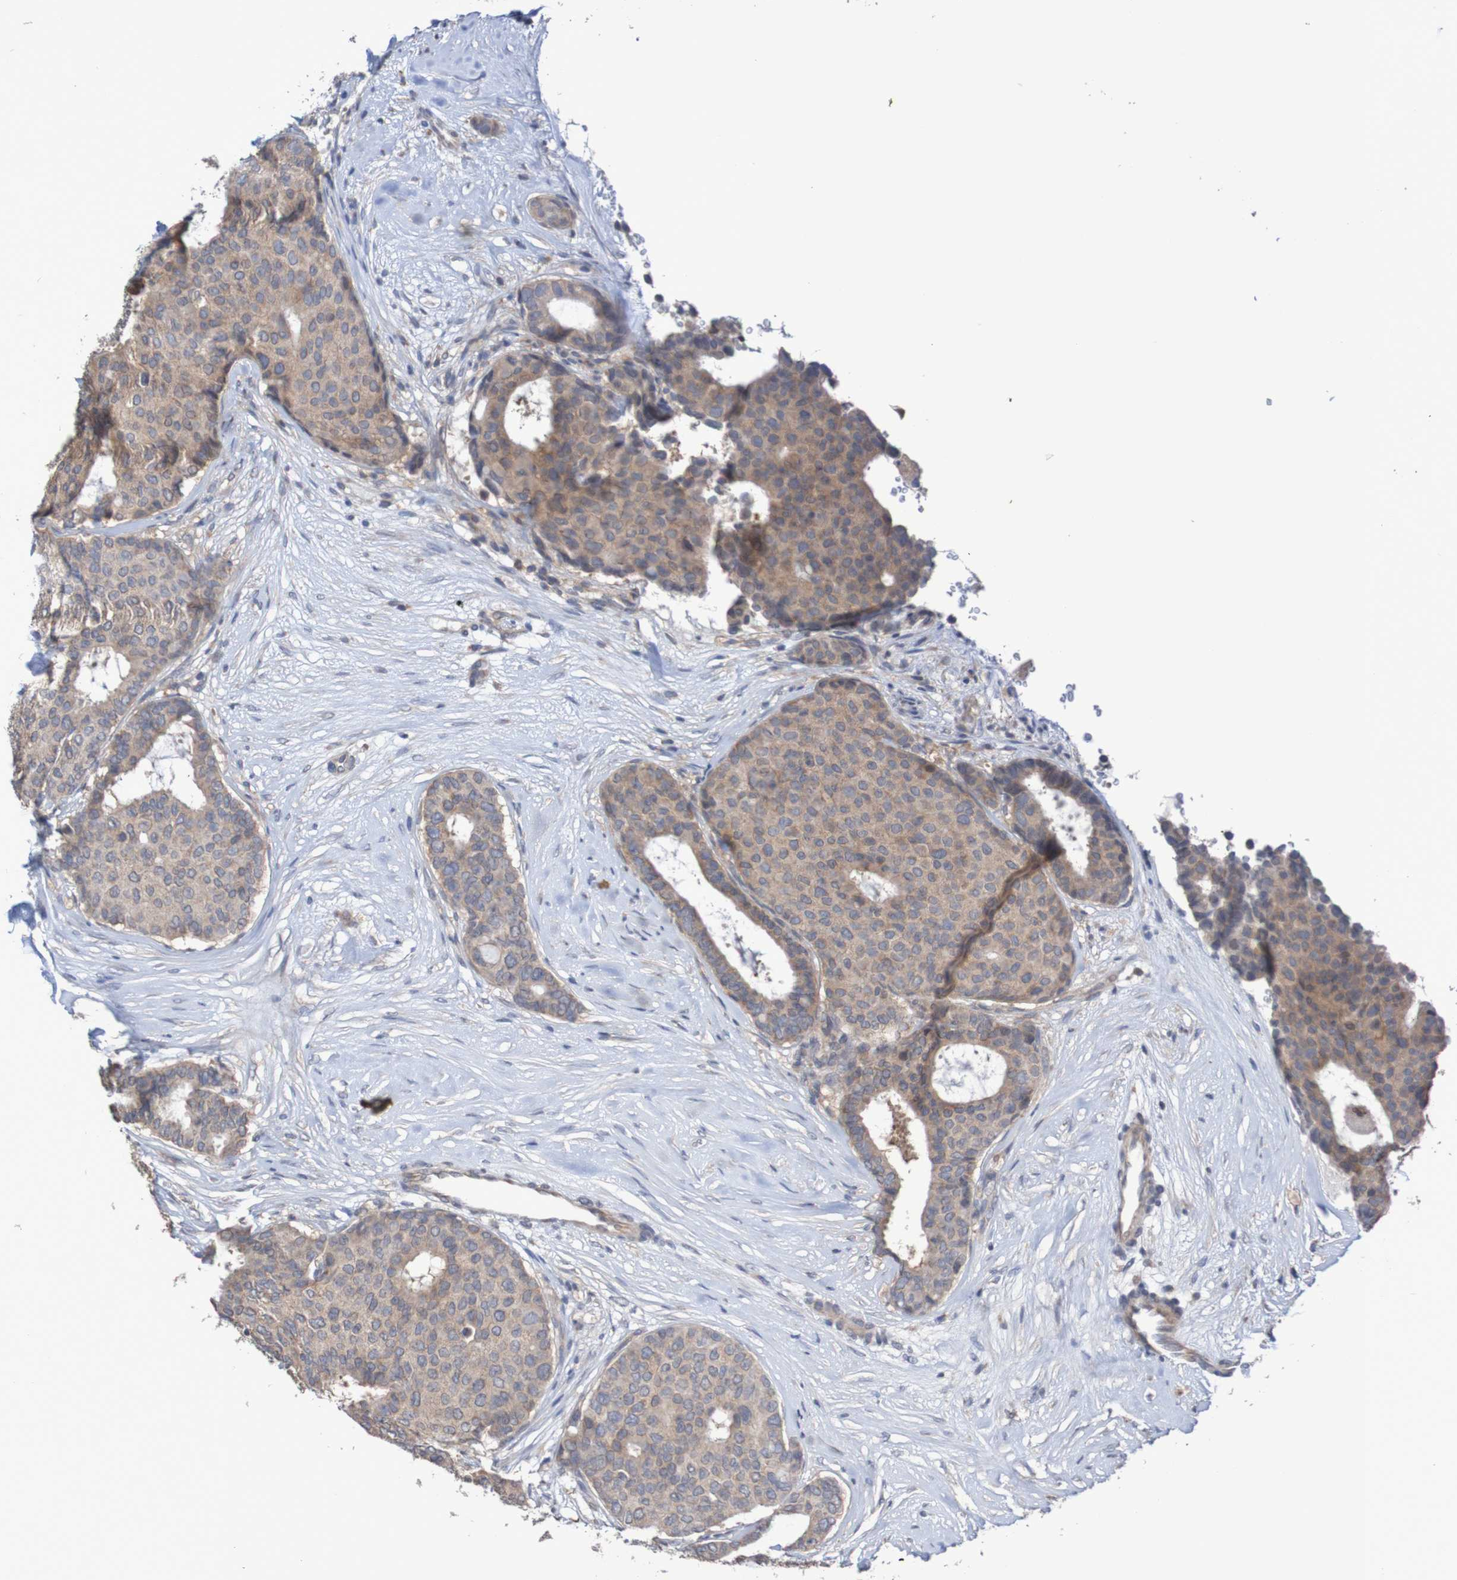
{"staining": {"intensity": "moderate", "quantity": ">75%", "location": "cytoplasmic/membranous"}, "tissue": "breast cancer", "cell_type": "Tumor cells", "image_type": "cancer", "snomed": [{"axis": "morphology", "description": "Duct carcinoma"}, {"axis": "topography", "description": "Breast"}], "caption": "Breast cancer (infiltrating ductal carcinoma) stained with immunohistochemistry exhibits moderate cytoplasmic/membranous staining in approximately >75% of tumor cells.", "gene": "C3orf18", "patient": {"sex": "female", "age": 75}}